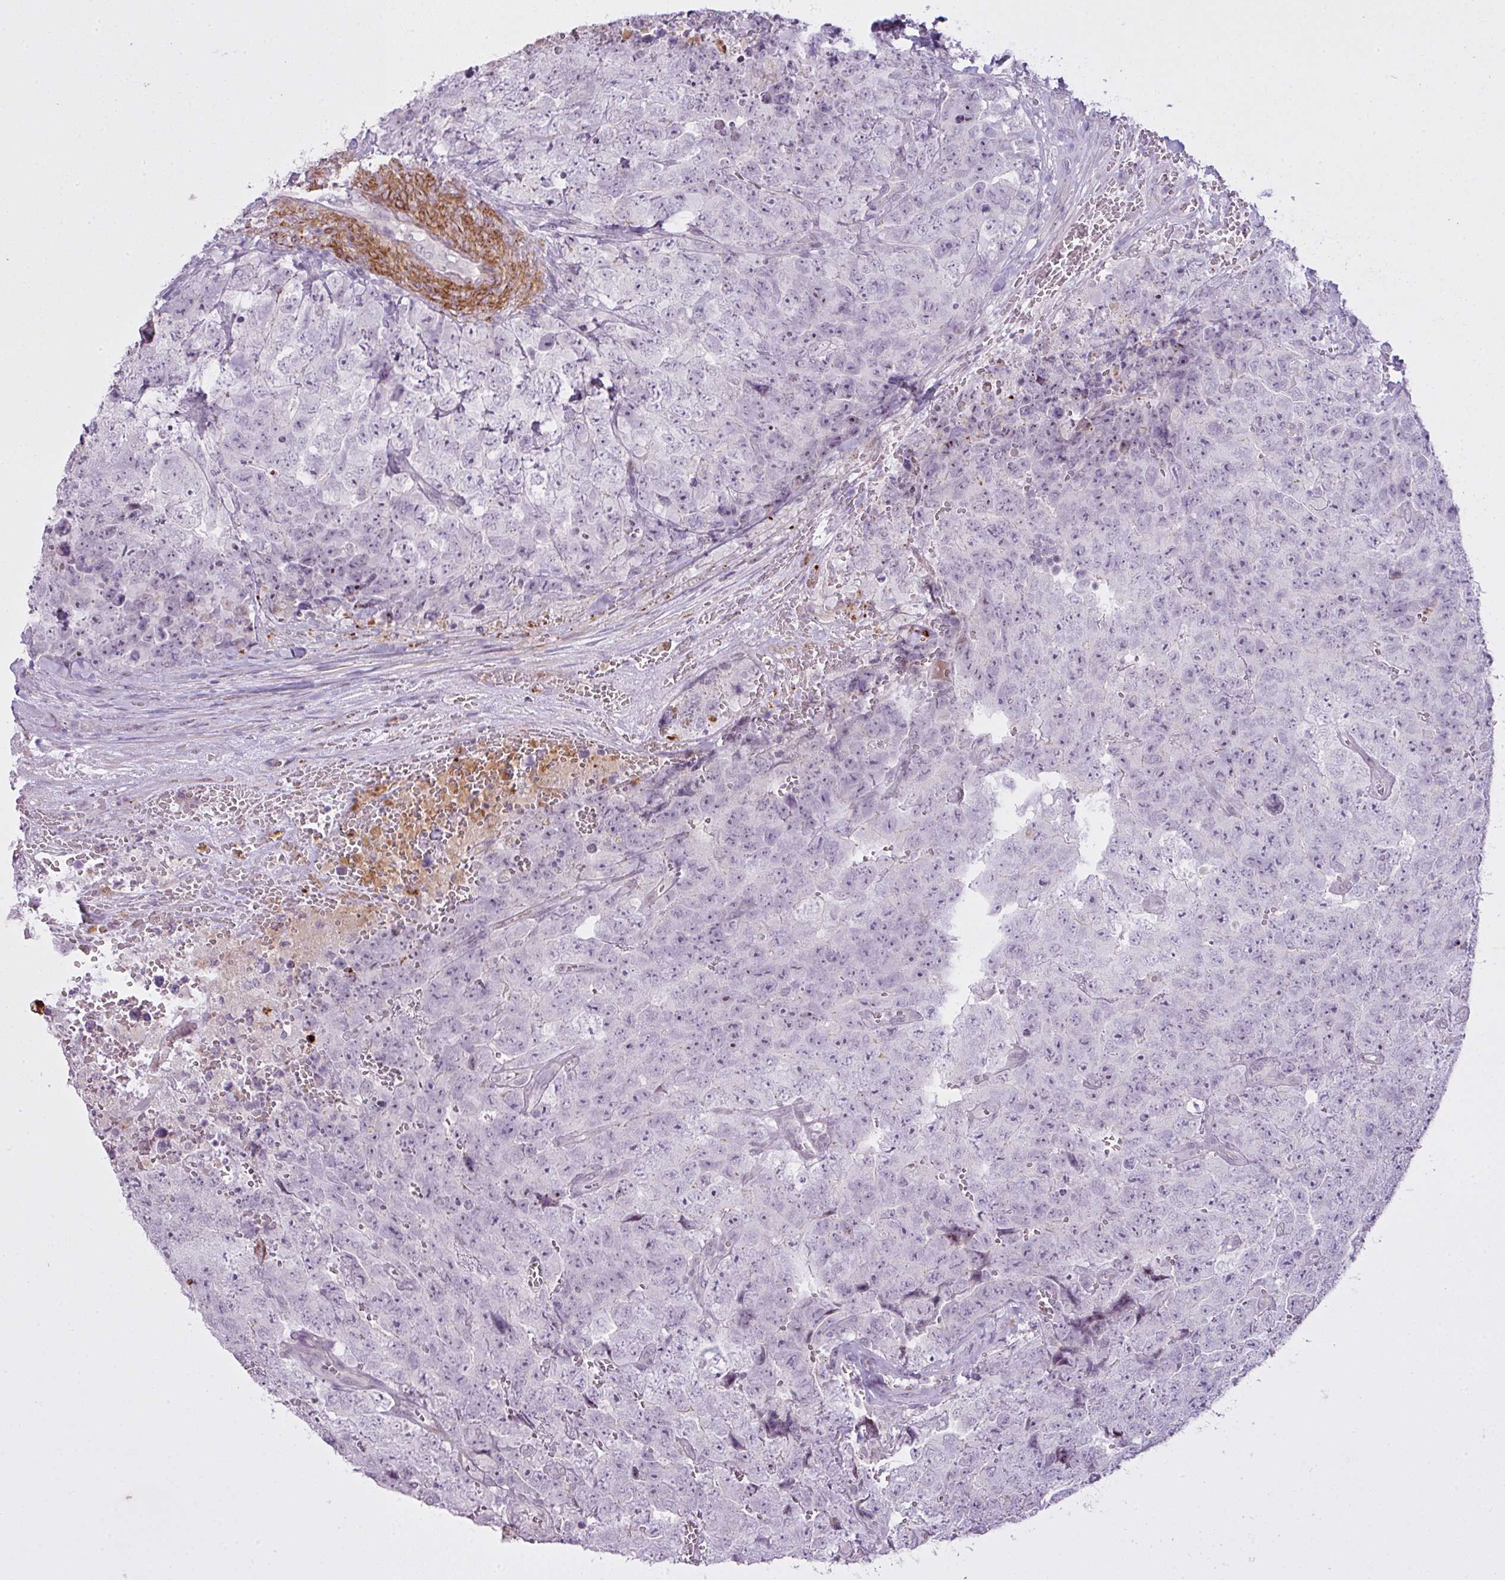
{"staining": {"intensity": "negative", "quantity": "none", "location": "none"}, "tissue": "testis cancer", "cell_type": "Tumor cells", "image_type": "cancer", "snomed": [{"axis": "morphology", "description": "Seminoma, NOS"}, {"axis": "morphology", "description": "Teratoma, malignant, NOS"}, {"axis": "topography", "description": "Testis"}], "caption": "DAB (3,3'-diaminobenzidine) immunohistochemical staining of testis cancer exhibits no significant expression in tumor cells.", "gene": "ZNF688", "patient": {"sex": "male", "age": 34}}